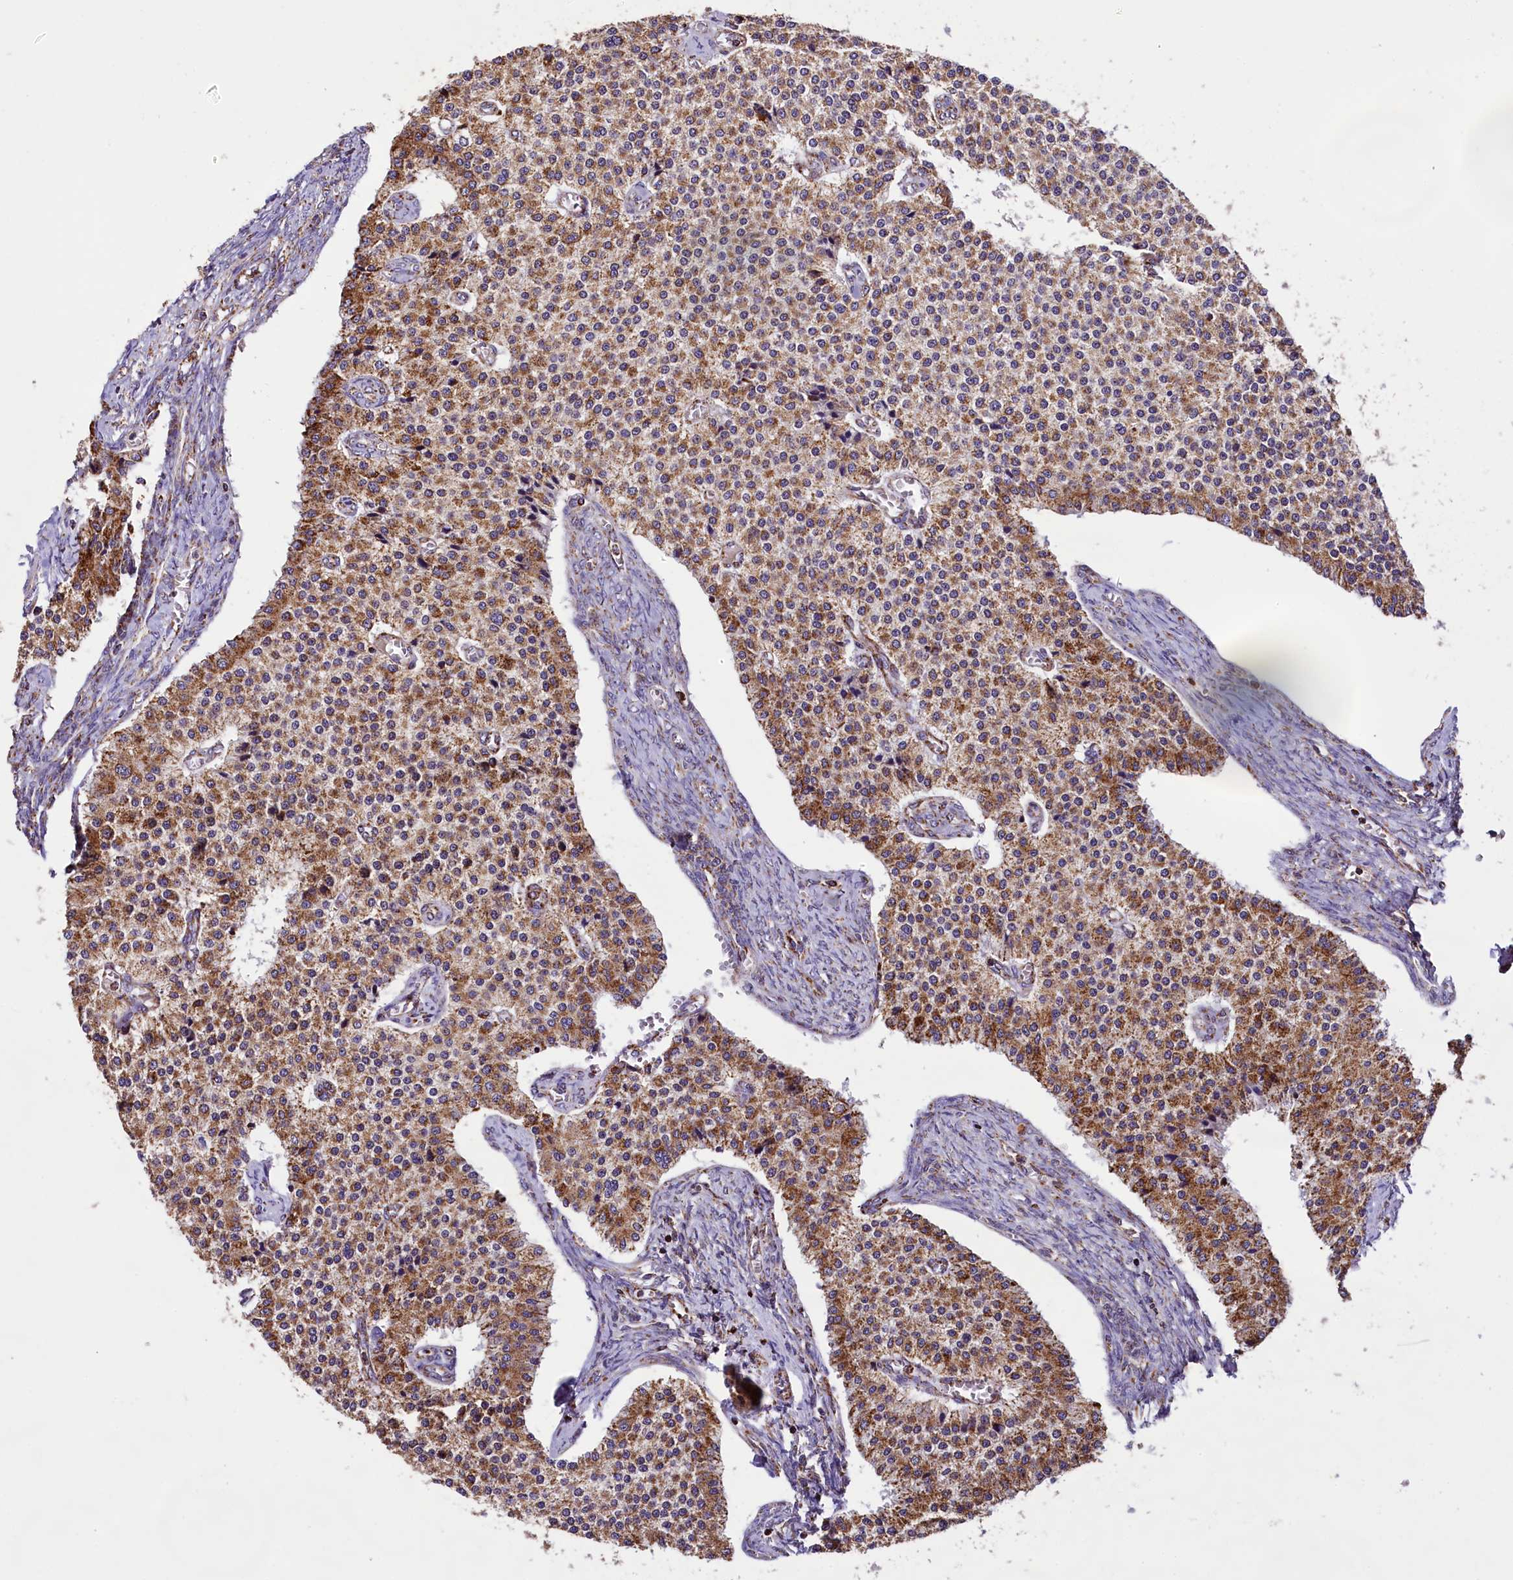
{"staining": {"intensity": "moderate", "quantity": ">75%", "location": "cytoplasmic/membranous"}, "tissue": "carcinoid", "cell_type": "Tumor cells", "image_type": "cancer", "snomed": [{"axis": "morphology", "description": "Carcinoid, malignant, NOS"}, {"axis": "topography", "description": "Colon"}], "caption": "Malignant carcinoid stained for a protein (brown) displays moderate cytoplasmic/membranous positive staining in approximately >75% of tumor cells.", "gene": "KLC2", "patient": {"sex": "female", "age": 52}}